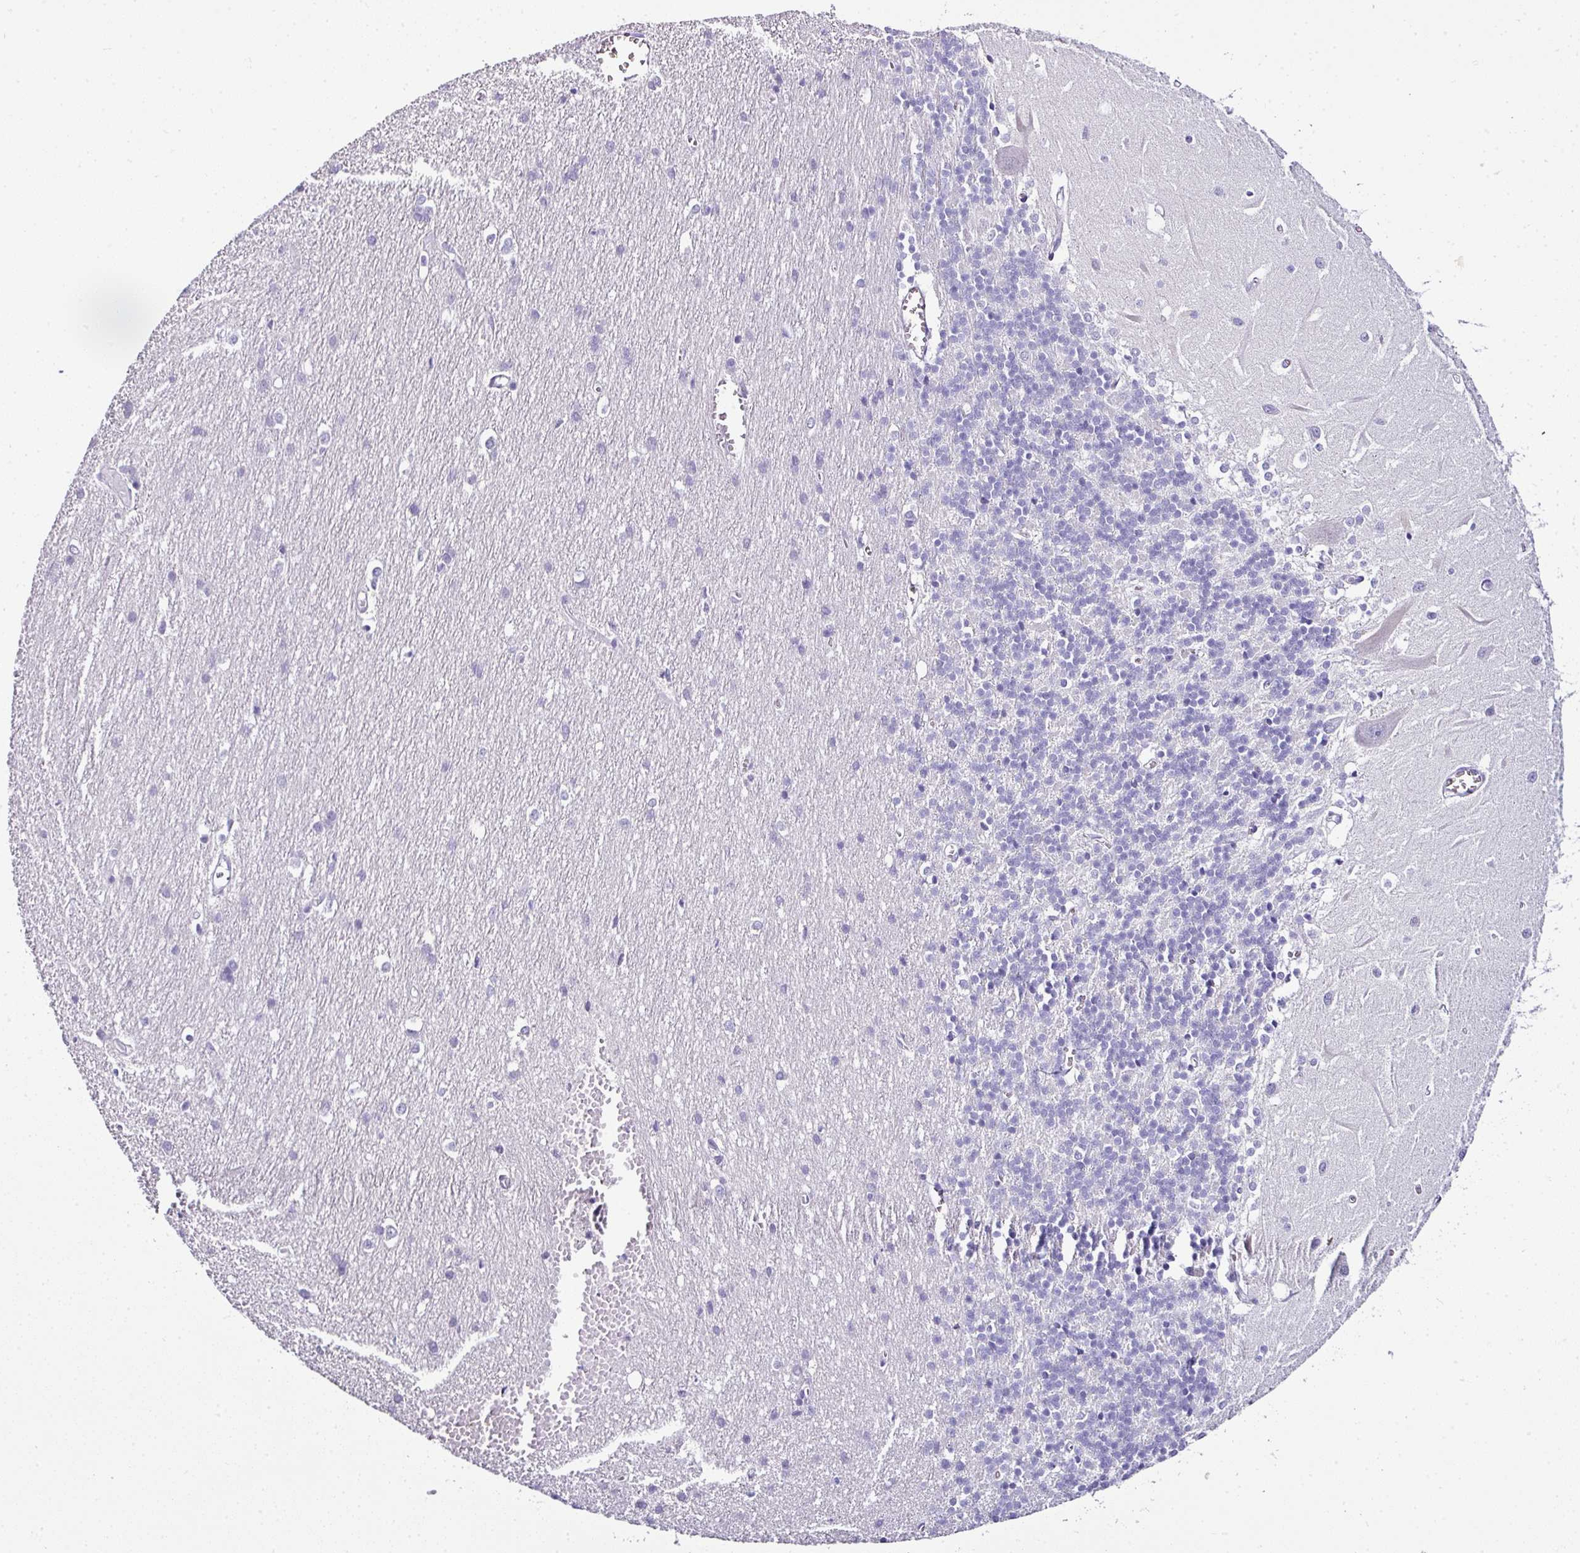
{"staining": {"intensity": "negative", "quantity": "none", "location": "none"}, "tissue": "cerebellum", "cell_type": "Cells in granular layer", "image_type": "normal", "snomed": [{"axis": "morphology", "description": "Normal tissue, NOS"}, {"axis": "topography", "description": "Cerebellum"}], "caption": "Immunohistochemical staining of benign human cerebellum shows no significant expression in cells in granular layer.", "gene": "NAPSA", "patient": {"sex": "male", "age": 37}}